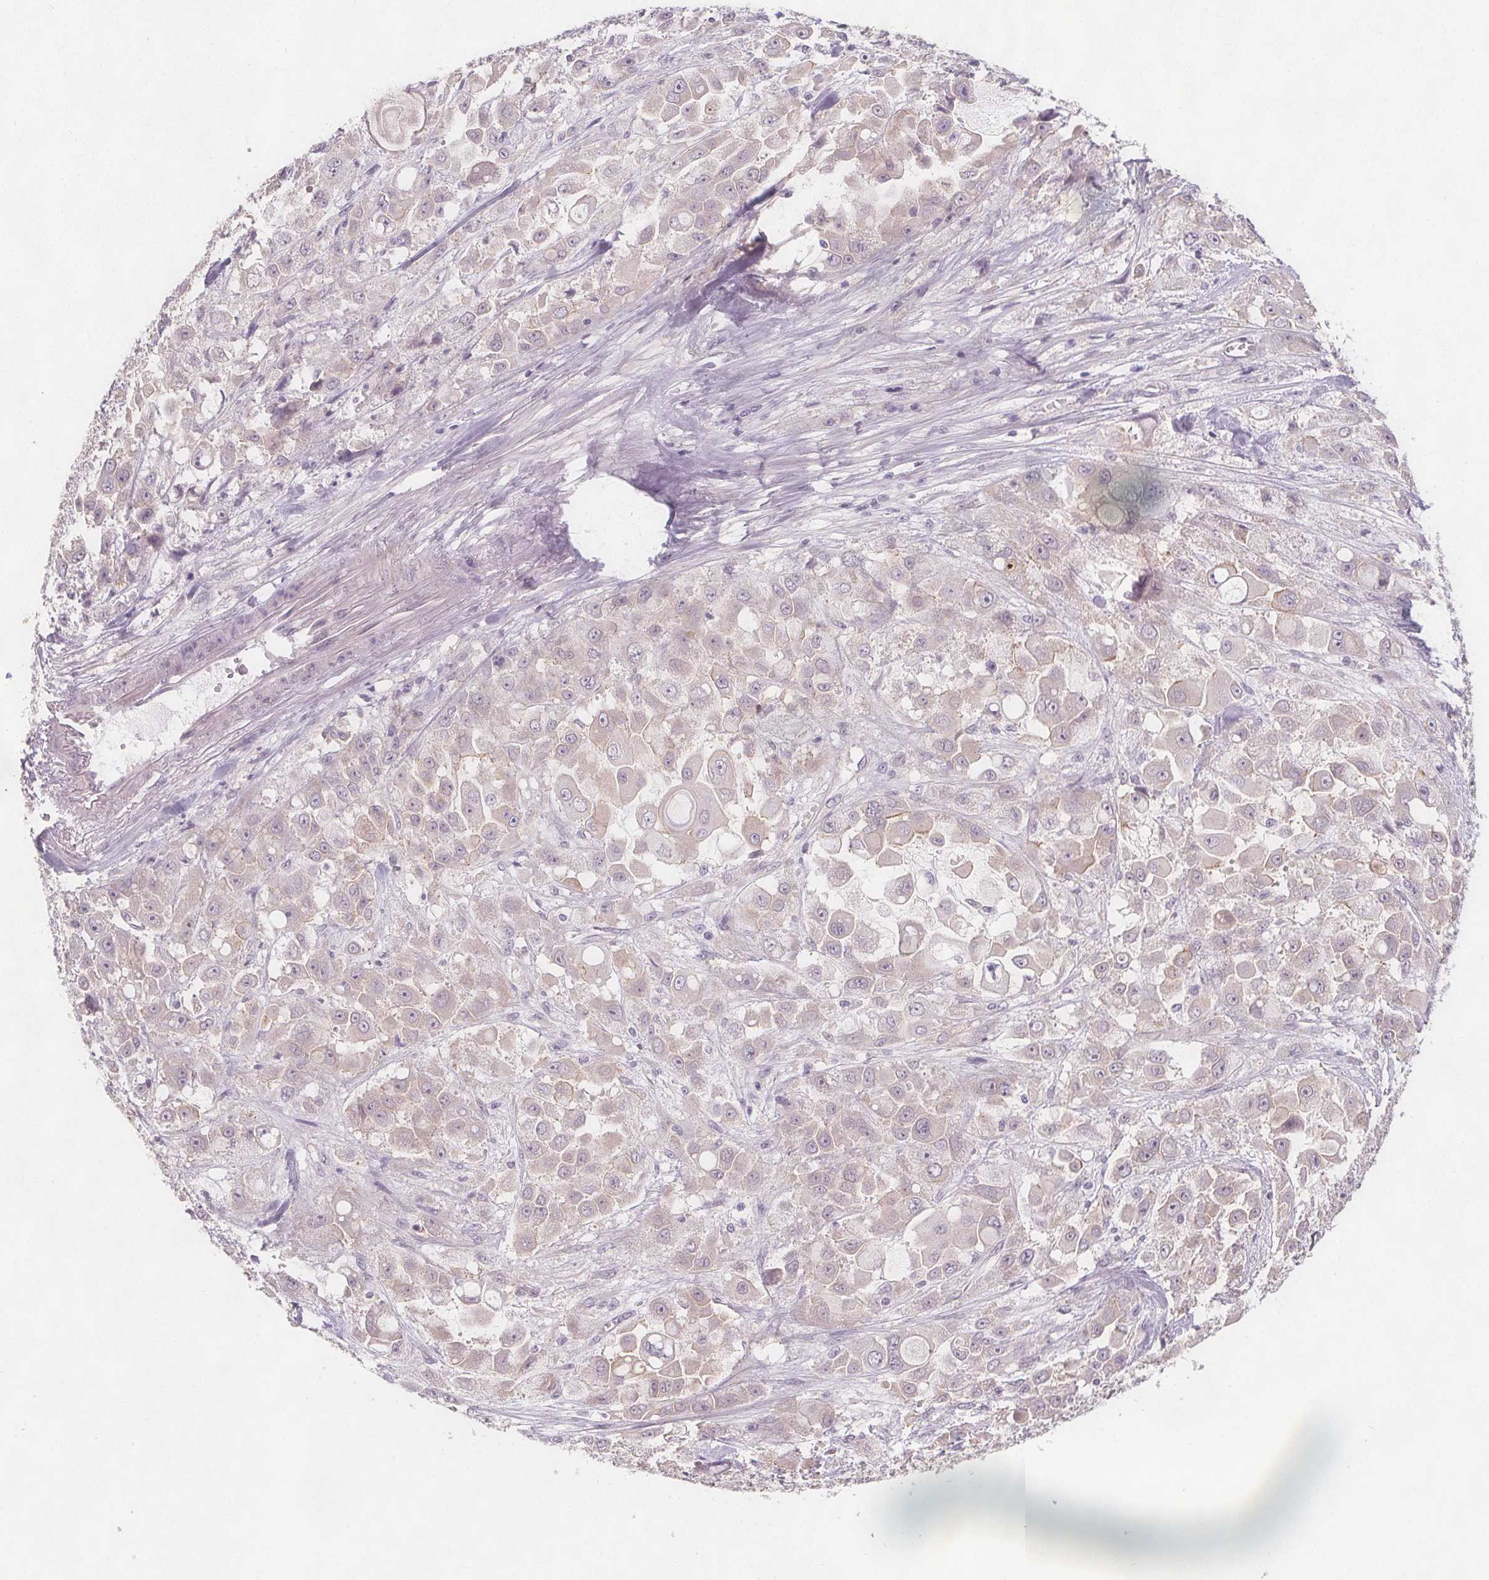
{"staining": {"intensity": "negative", "quantity": "none", "location": "none"}, "tissue": "stomach cancer", "cell_type": "Tumor cells", "image_type": "cancer", "snomed": [{"axis": "morphology", "description": "Adenocarcinoma, NOS"}, {"axis": "topography", "description": "Stomach"}], "caption": "IHC of human stomach cancer (adenocarcinoma) reveals no positivity in tumor cells. (DAB (3,3'-diaminobenzidine) immunohistochemistry visualized using brightfield microscopy, high magnification).", "gene": "VNN1", "patient": {"sex": "female", "age": 76}}